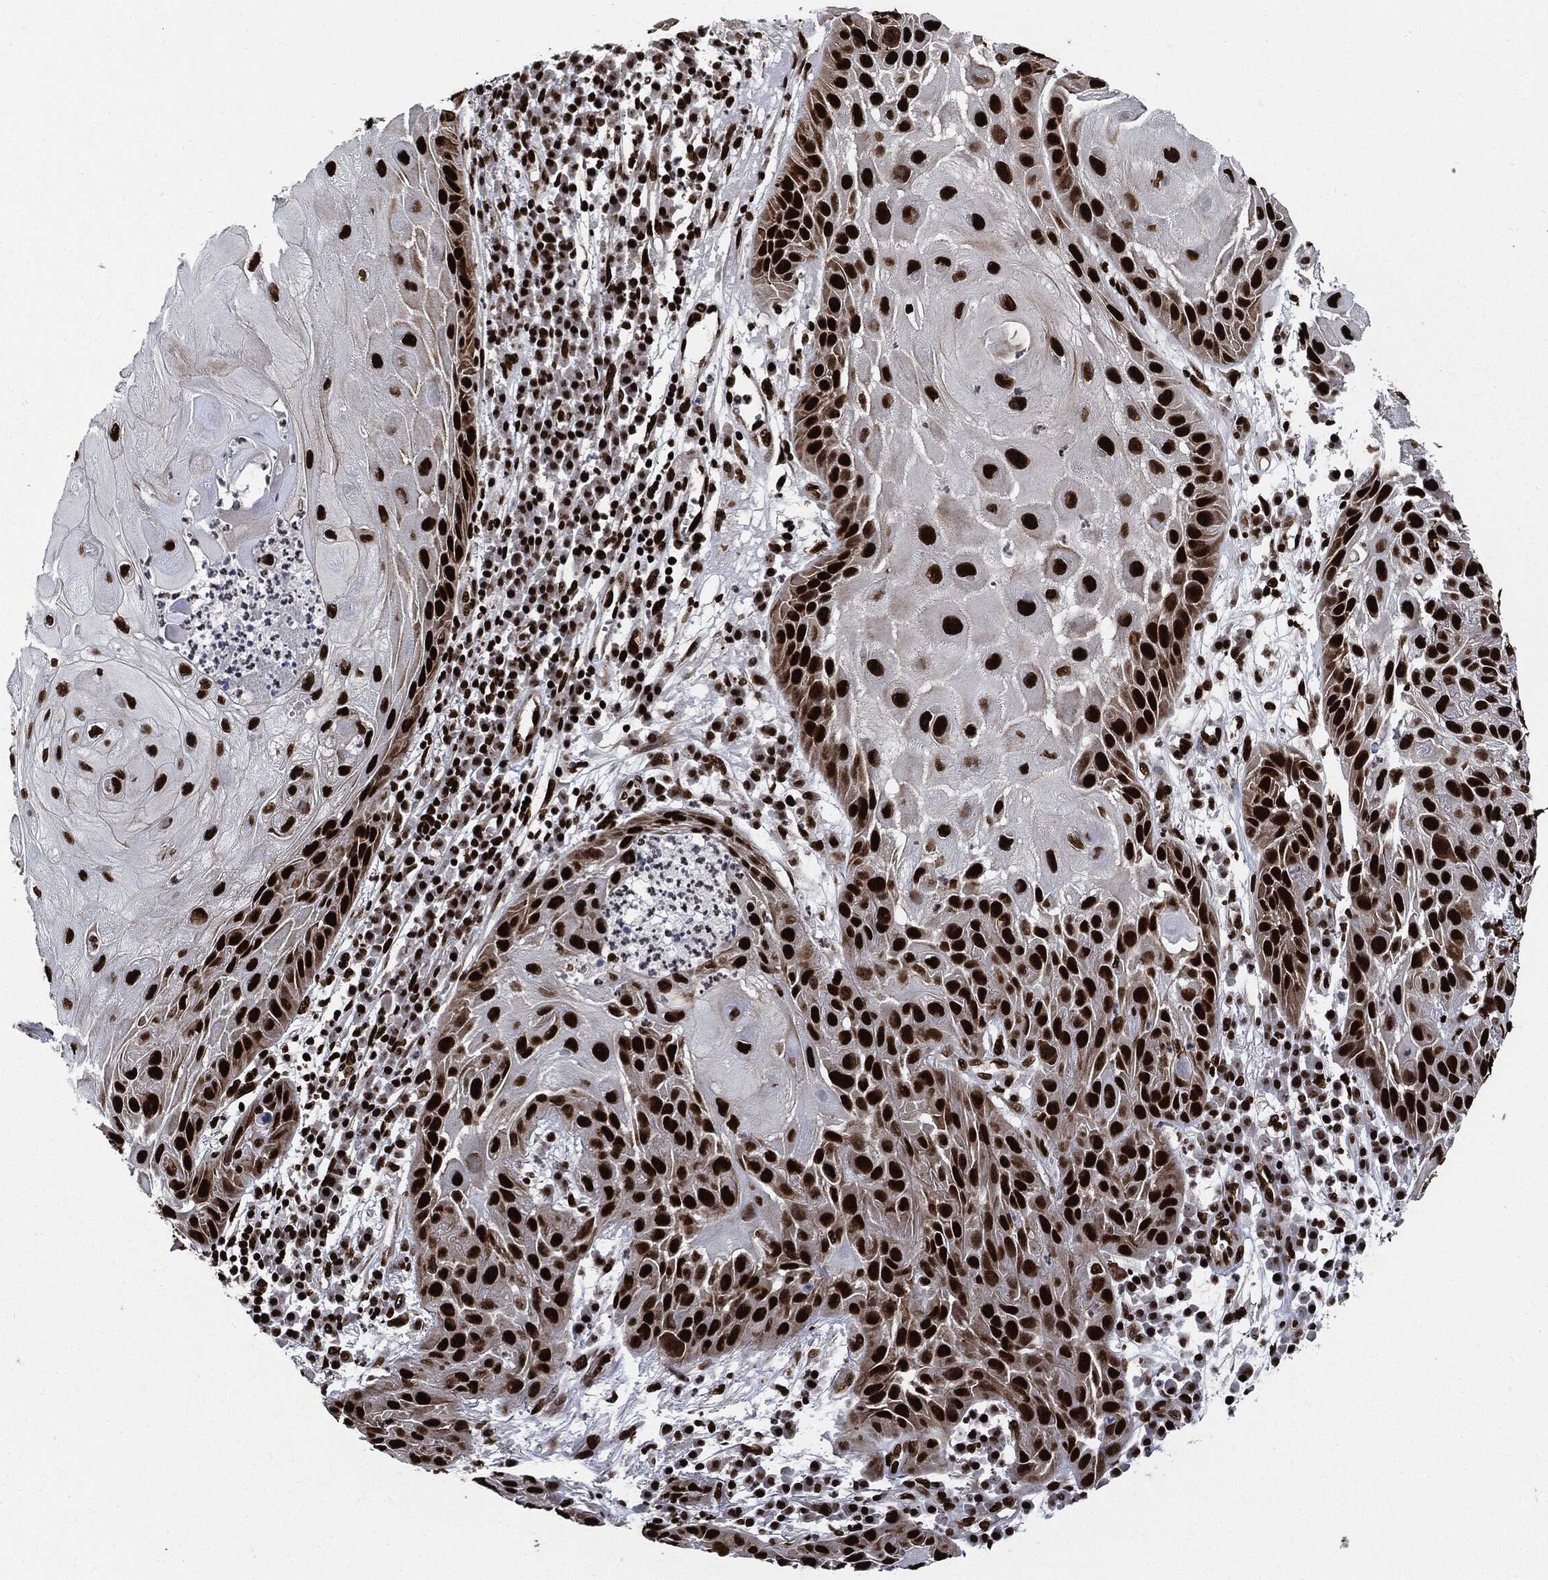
{"staining": {"intensity": "strong", "quantity": ">75%", "location": "nuclear"}, "tissue": "skin cancer", "cell_type": "Tumor cells", "image_type": "cancer", "snomed": [{"axis": "morphology", "description": "Normal tissue, NOS"}, {"axis": "morphology", "description": "Squamous cell carcinoma, NOS"}, {"axis": "topography", "description": "Skin"}], "caption": "Immunohistochemistry (DAB) staining of skin cancer (squamous cell carcinoma) reveals strong nuclear protein positivity in about >75% of tumor cells.", "gene": "RECQL", "patient": {"sex": "male", "age": 79}}